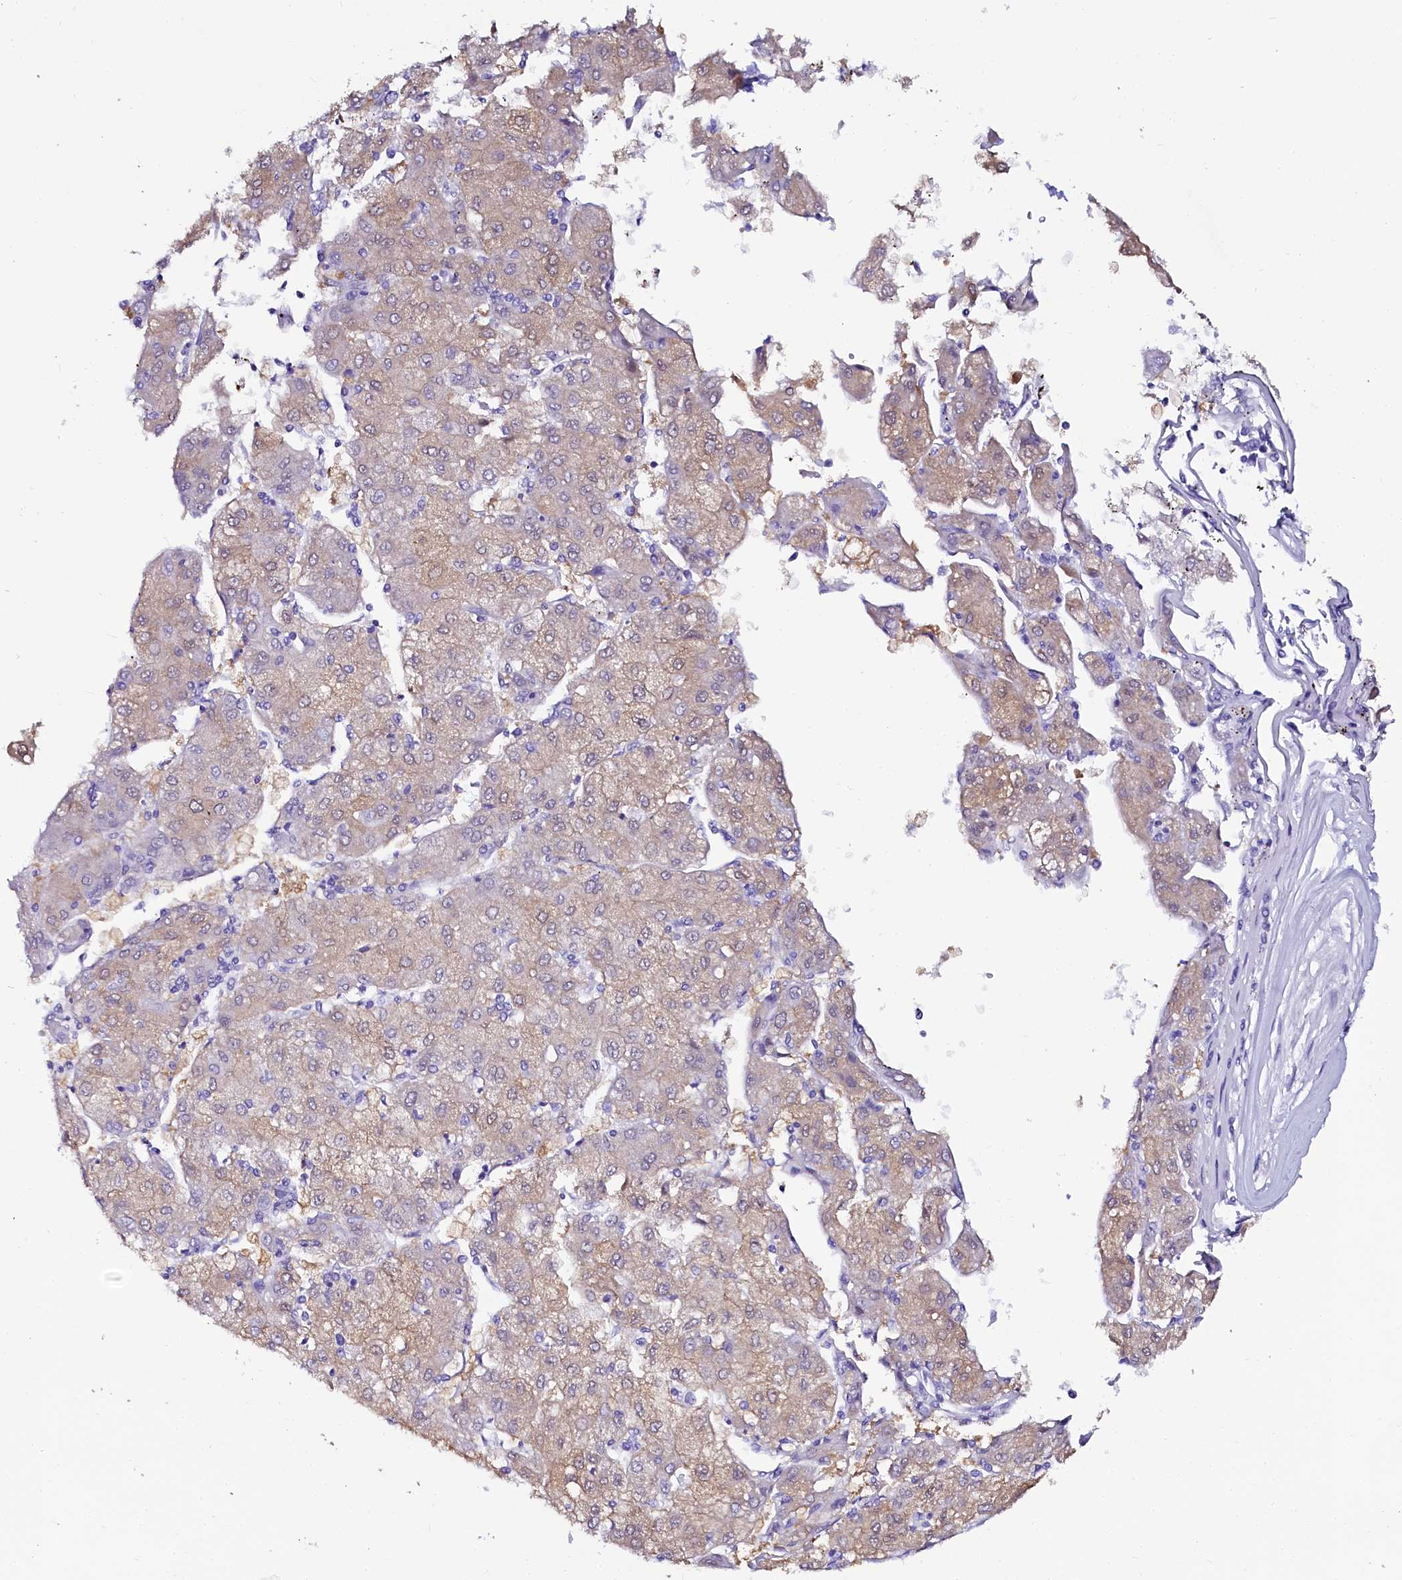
{"staining": {"intensity": "weak", "quantity": "25%-75%", "location": "cytoplasmic/membranous"}, "tissue": "liver cancer", "cell_type": "Tumor cells", "image_type": "cancer", "snomed": [{"axis": "morphology", "description": "Carcinoma, Hepatocellular, NOS"}, {"axis": "topography", "description": "Liver"}], "caption": "DAB (3,3'-diaminobenzidine) immunohistochemical staining of human liver cancer (hepatocellular carcinoma) displays weak cytoplasmic/membranous protein positivity in about 25%-75% of tumor cells.", "gene": "SORD", "patient": {"sex": "male", "age": 72}}